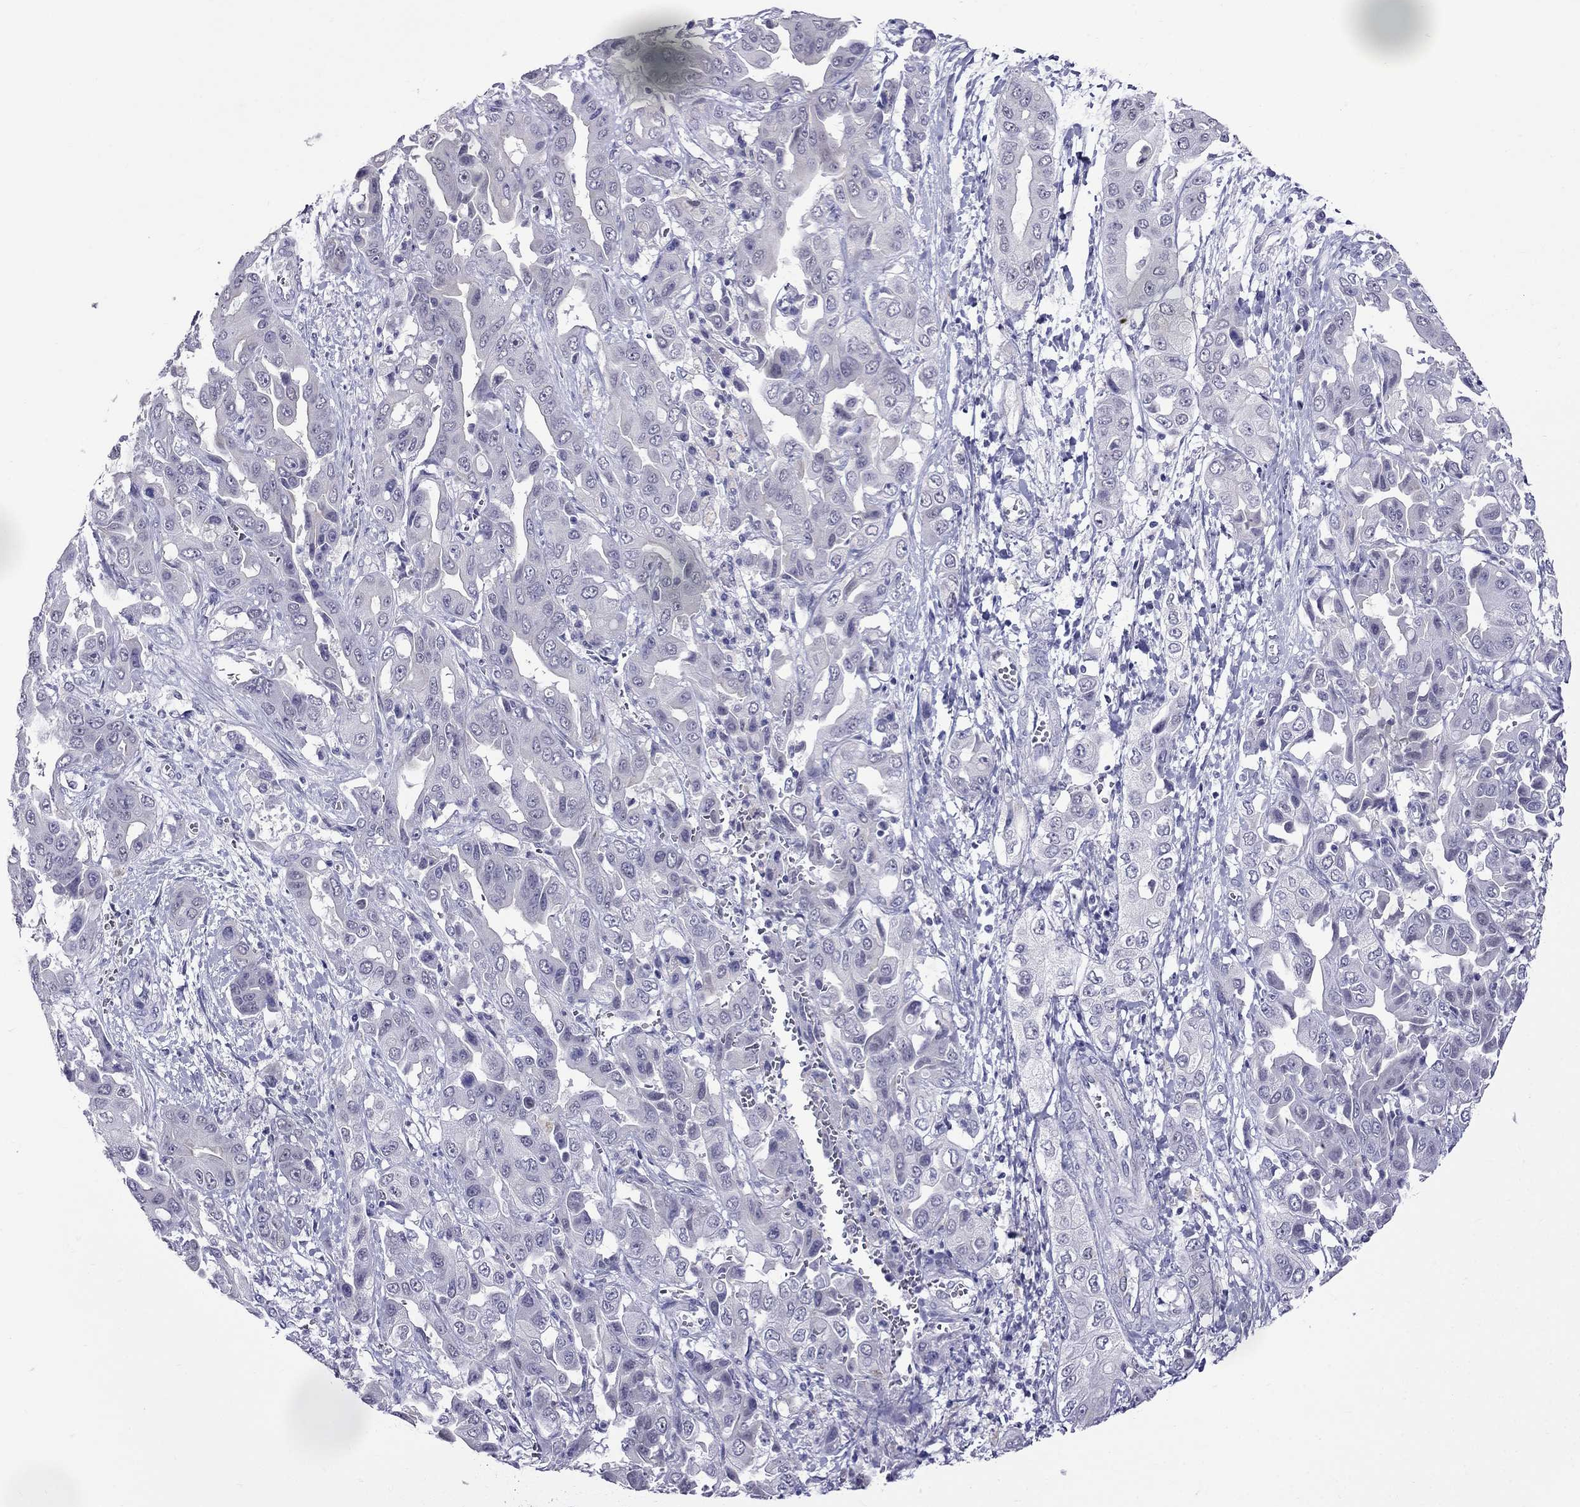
{"staining": {"intensity": "negative", "quantity": "none", "location": "none"}, "tissue": "liver cancer", "cell_type": "Tumor cells", "image_type": "cancer", "snomed": [{"axis": "morphology", "description": "Cholangiocarcinoma"}, {"axis": "topography", "description": "Liver"}], "caption": "DAB immunohistochemical staining of liver cholangiocarcinoma demonstrates no significant positivity in tumor cells. Nuclei are stained in blue.", "gene": "MGP", "patient": {"sex": "female", "age": 52}}